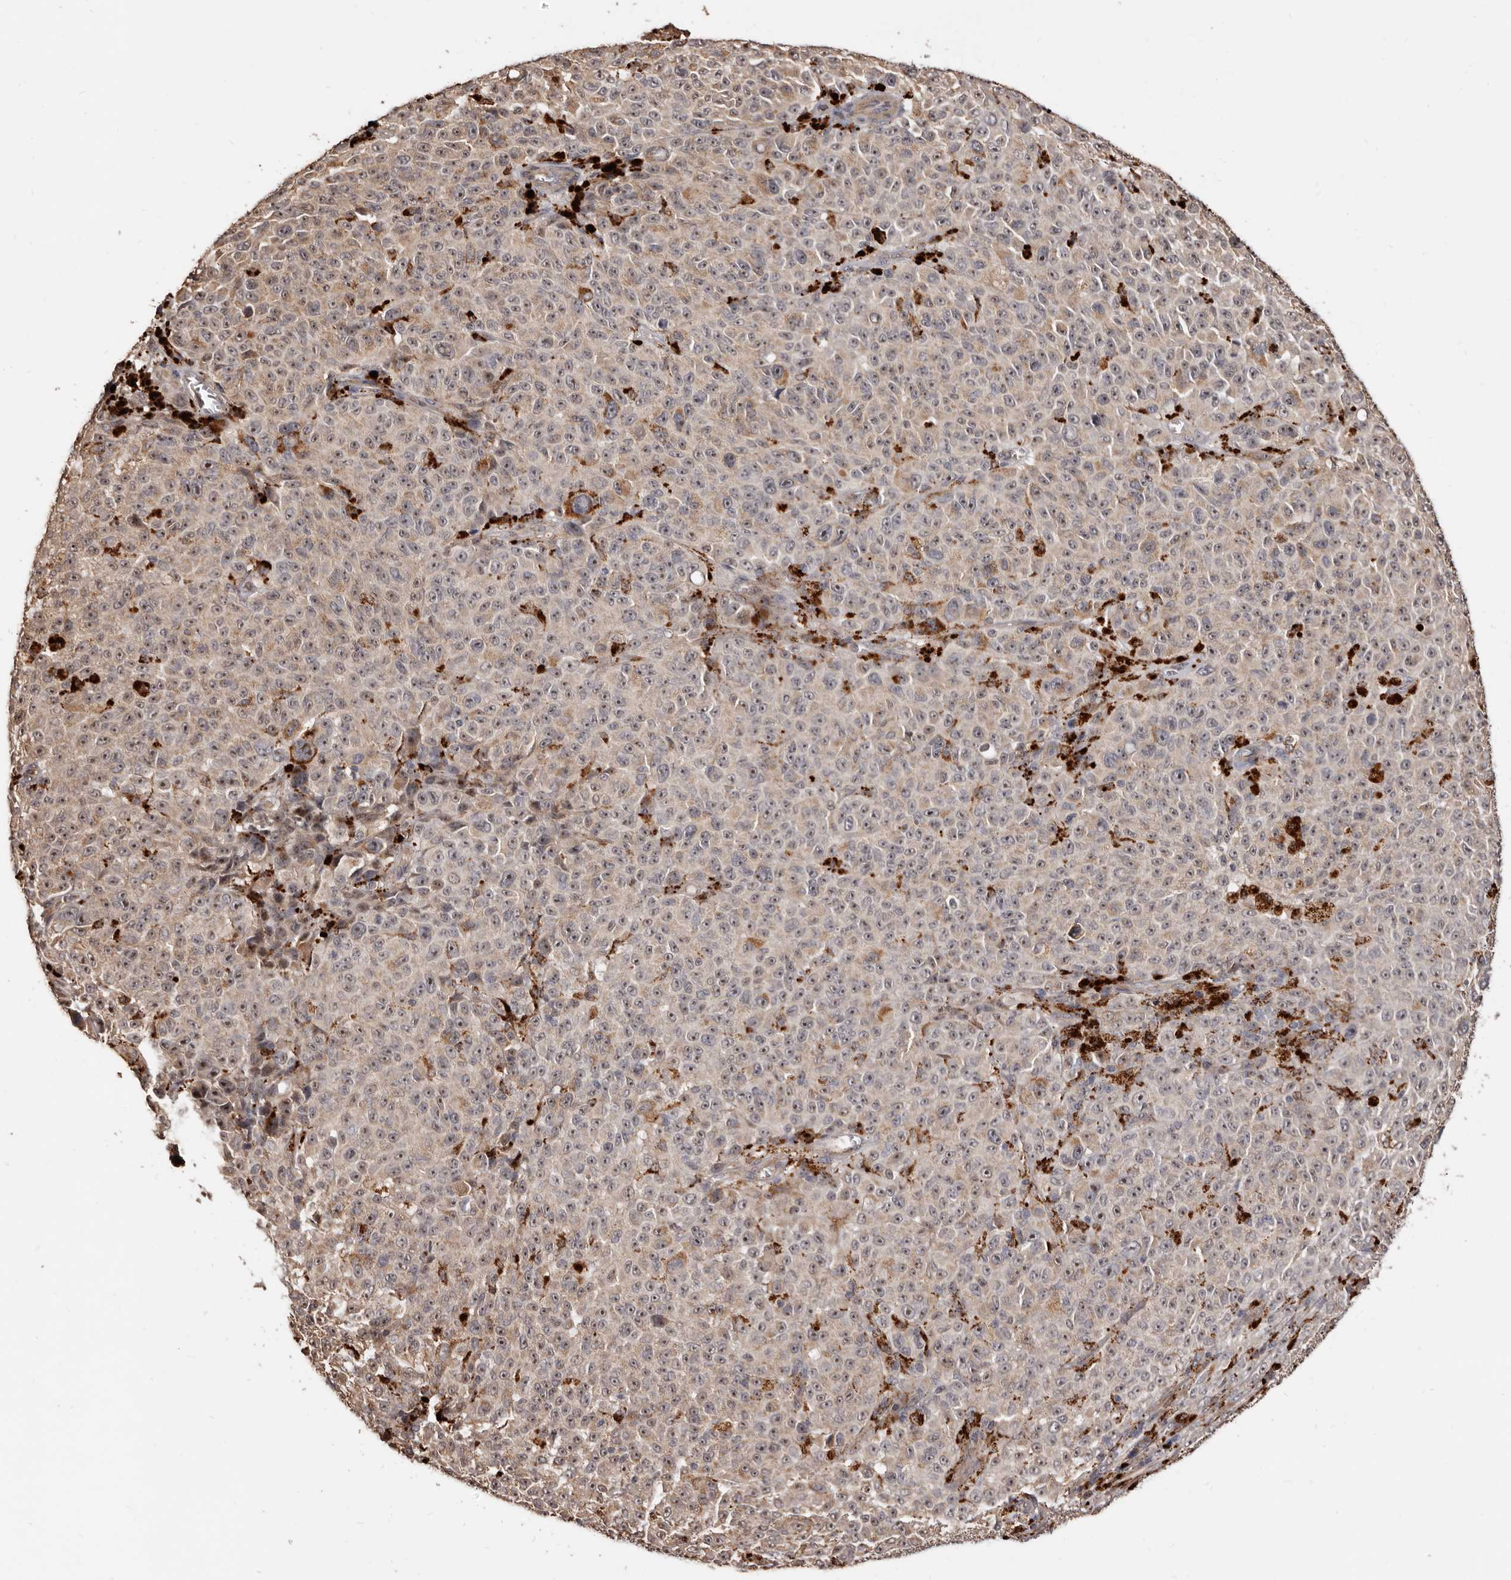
{"staining": {"intensity": "weak", "quantity": "<25%", "location": "cytoplasmic/membranous"}, "tissue": "melanoma", "cell_type": "Tumor cells", "image_type": "cancer", "snomed": [{"axis": "morphology", "description": "Malignant melanoma, NOS"}, {"axis": "topography", "description": "Skin"}], "caption": "IHC of malignant melanoma displays no positivity in tumor cells.", "gene": "AKAP7", "patient": {"sex": "female", "age": 82}}